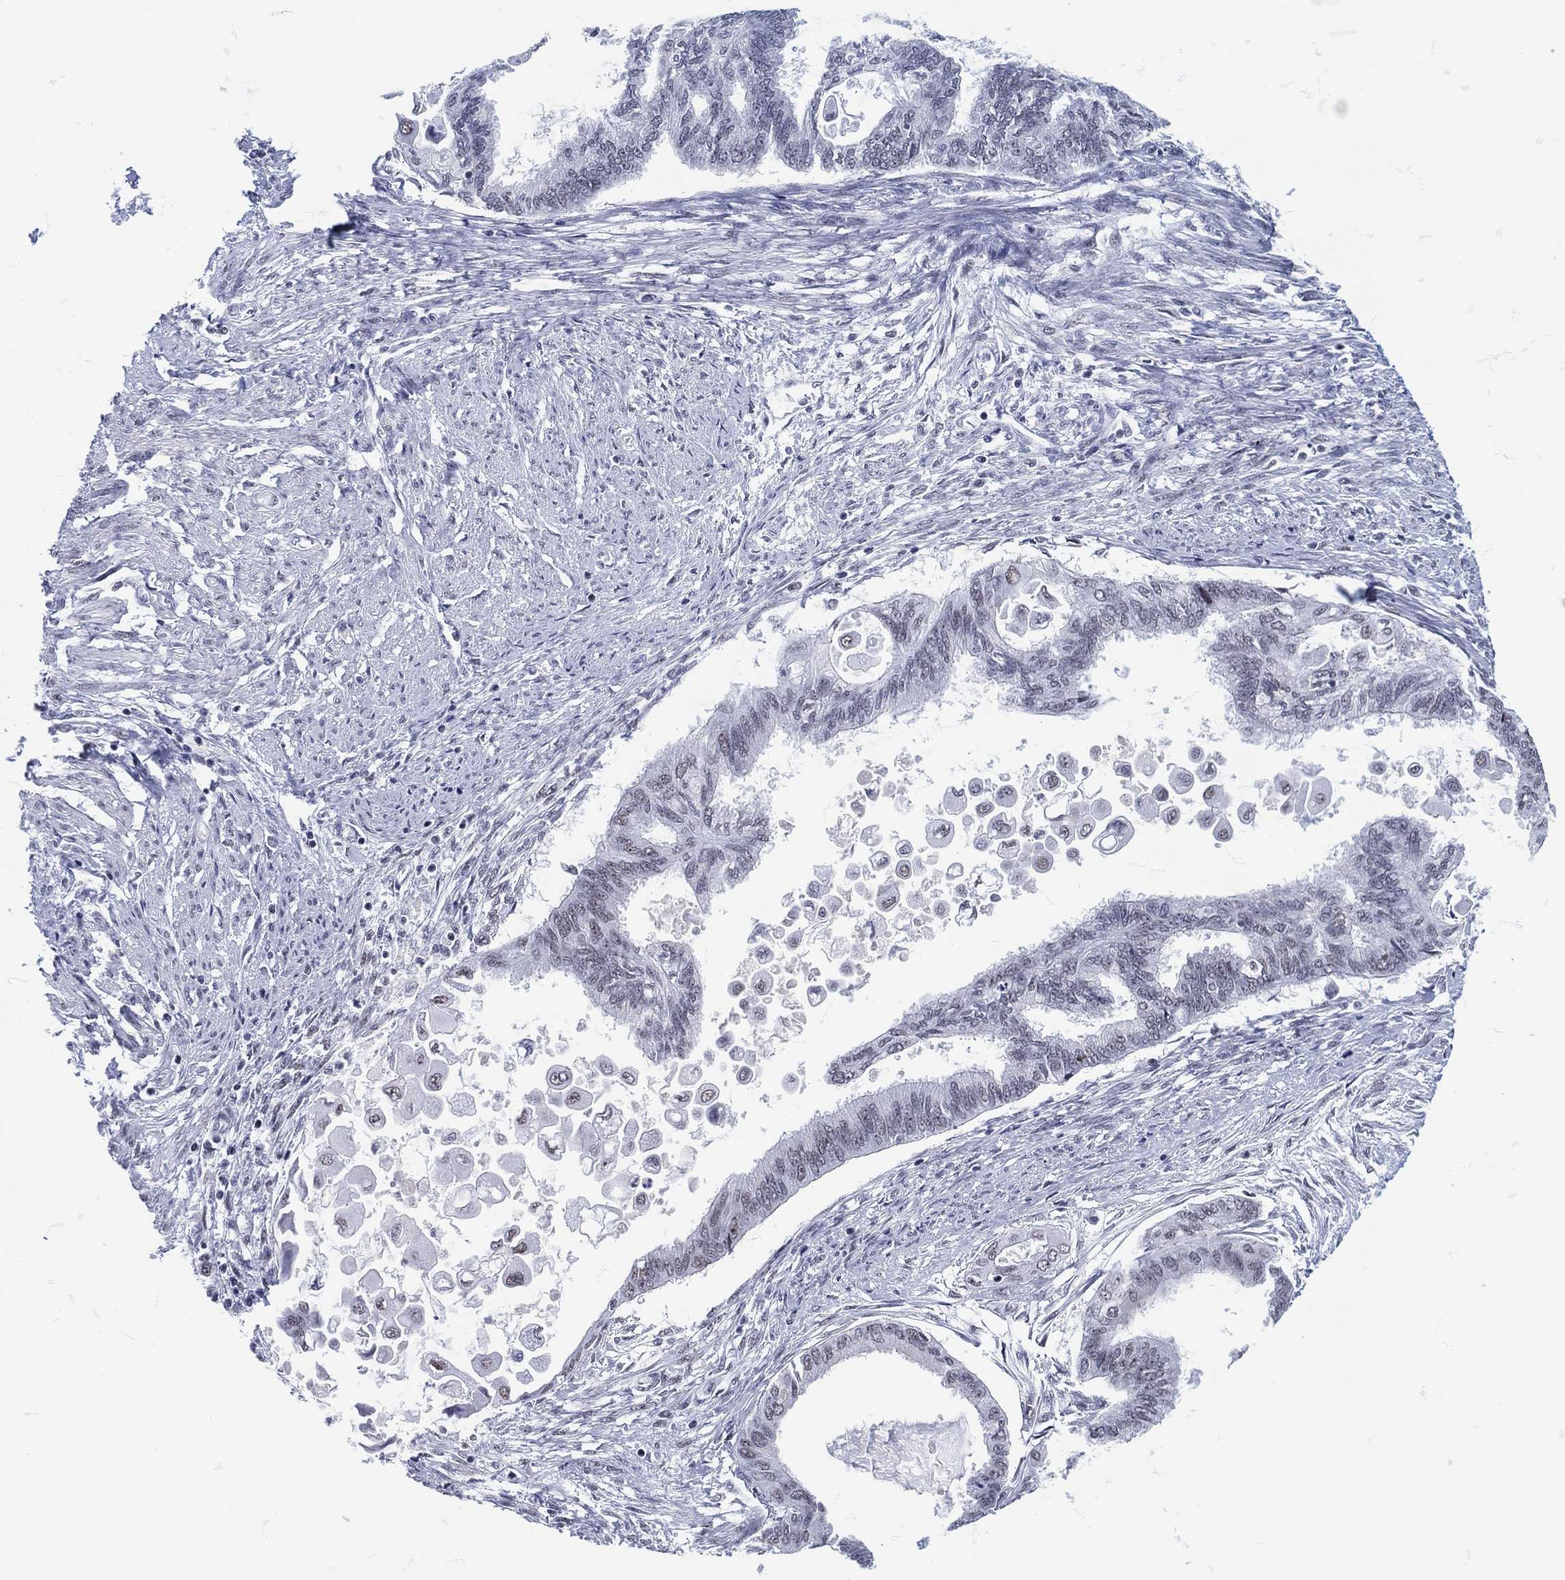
{"staining": {"intensity": "negative", "quantity": "none", "location": "none"}, "tissue": "endometrial cancer", "cell_type": "Tumor cells", "image_type": "cancer", "snomed": [{"axis": "morphology", "description": "Adenocarcinoma, NOS"}, {"axis": "topography", "description": "Endometrium"}], "caption": "IHC histopathology image of adenocarcinoma (endometrial) stained for a protein (brown), which displays no staining in tumor cells.", "gene": "MAPK8IP1", "patient": {"sex": "female", "age": 86}}